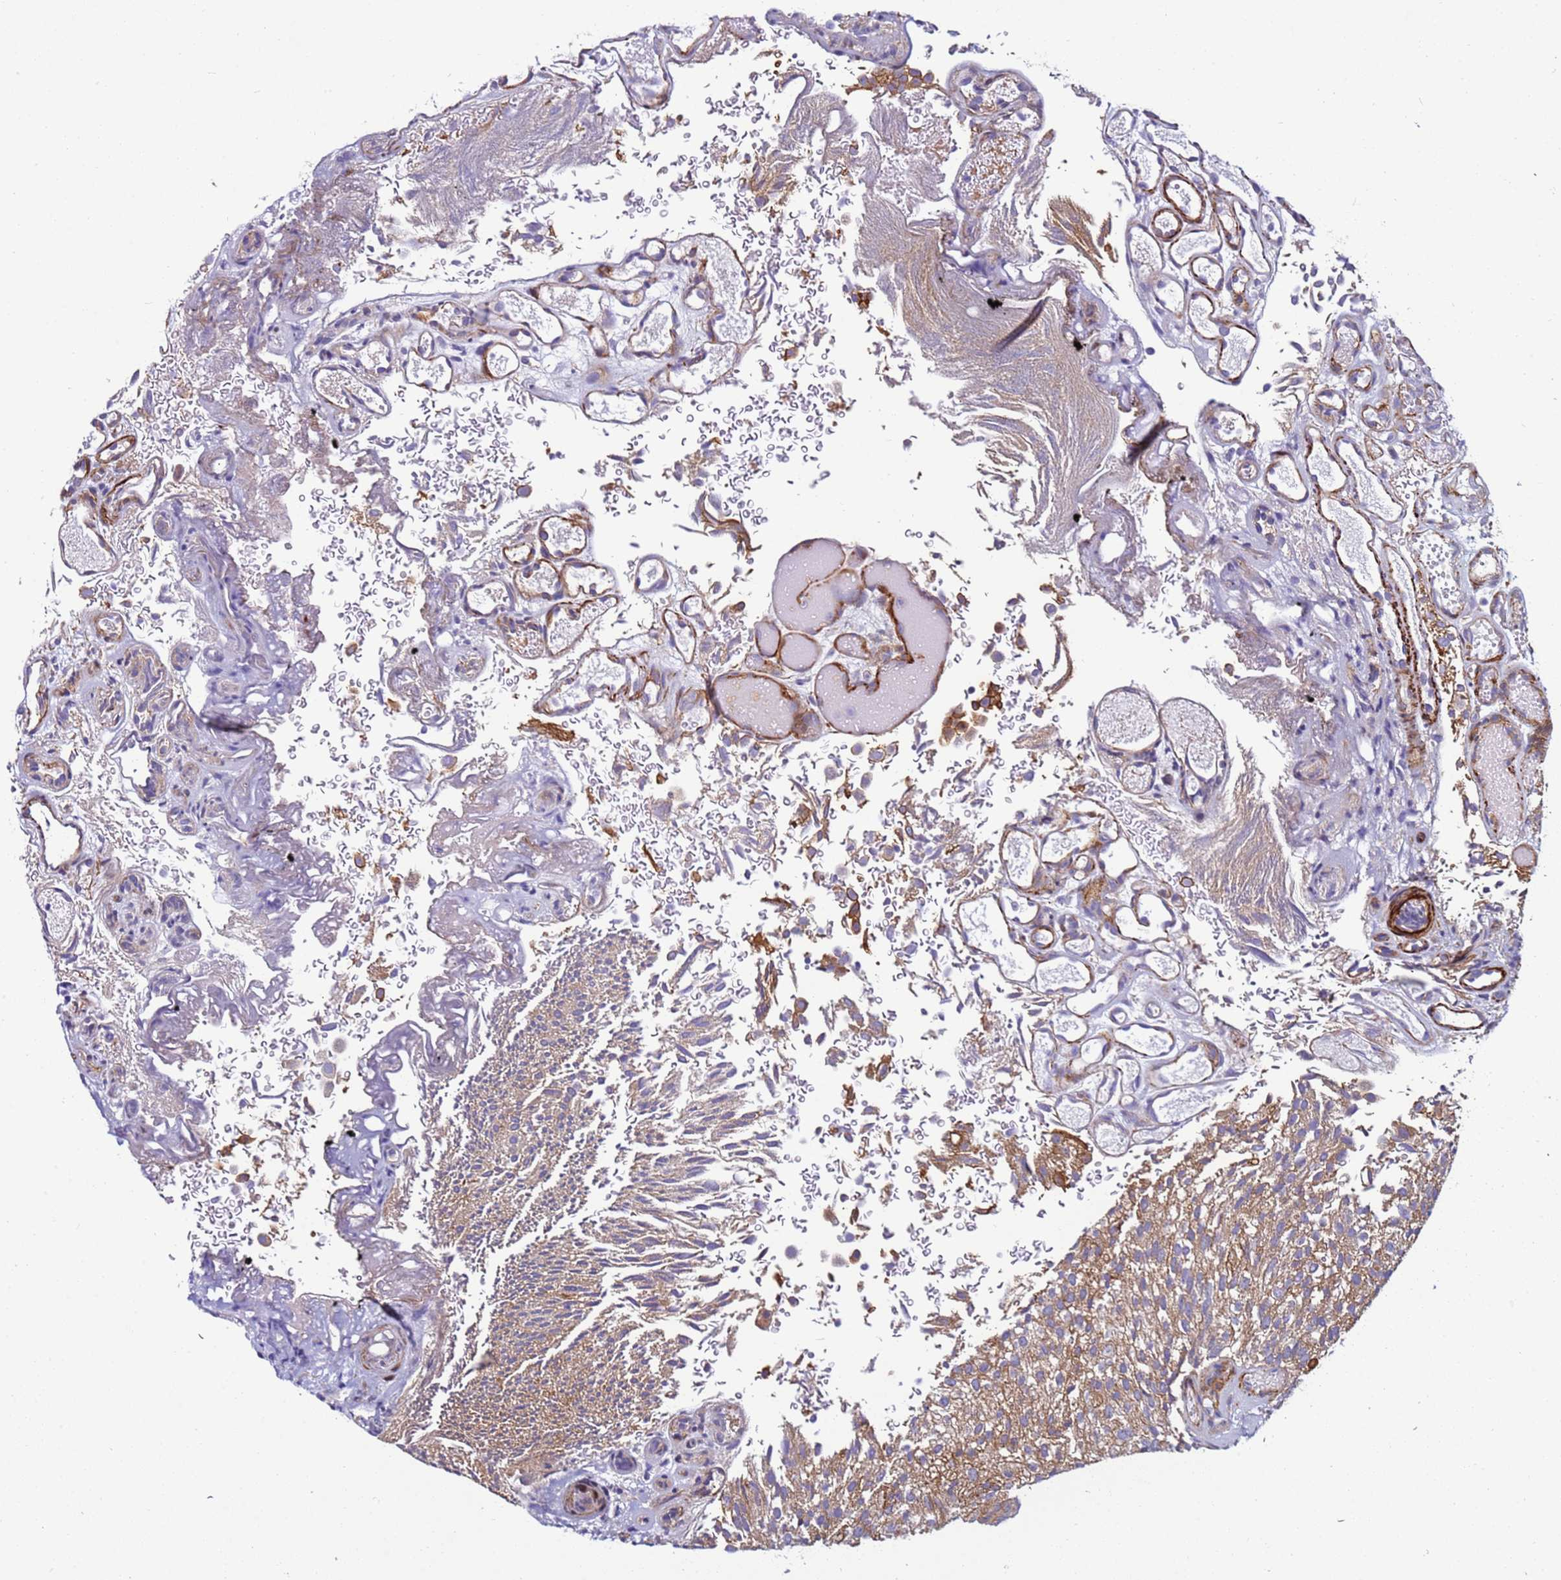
{"staining": {"intensity": "moderate", "quantity": ">75%", "location": "cytoplasmic/membranous"}, "tissue": "urothelial cancer", "cell_type": "Tumor cells", "image_type": "cancer", "snomed": [{"axis": "morphology", "description": "Urothelial carcinoma, Low grade"}, {"axis": "topography", "description": "Urinary bladder"}], "caption": "Protein staining exhibits moderate cytoplasmic/membranous staining in approximately >75% of tumor cells in urothelial cancer.", "gene": "MCRIP1", "patient": {"sex": "male", "age": 78}}